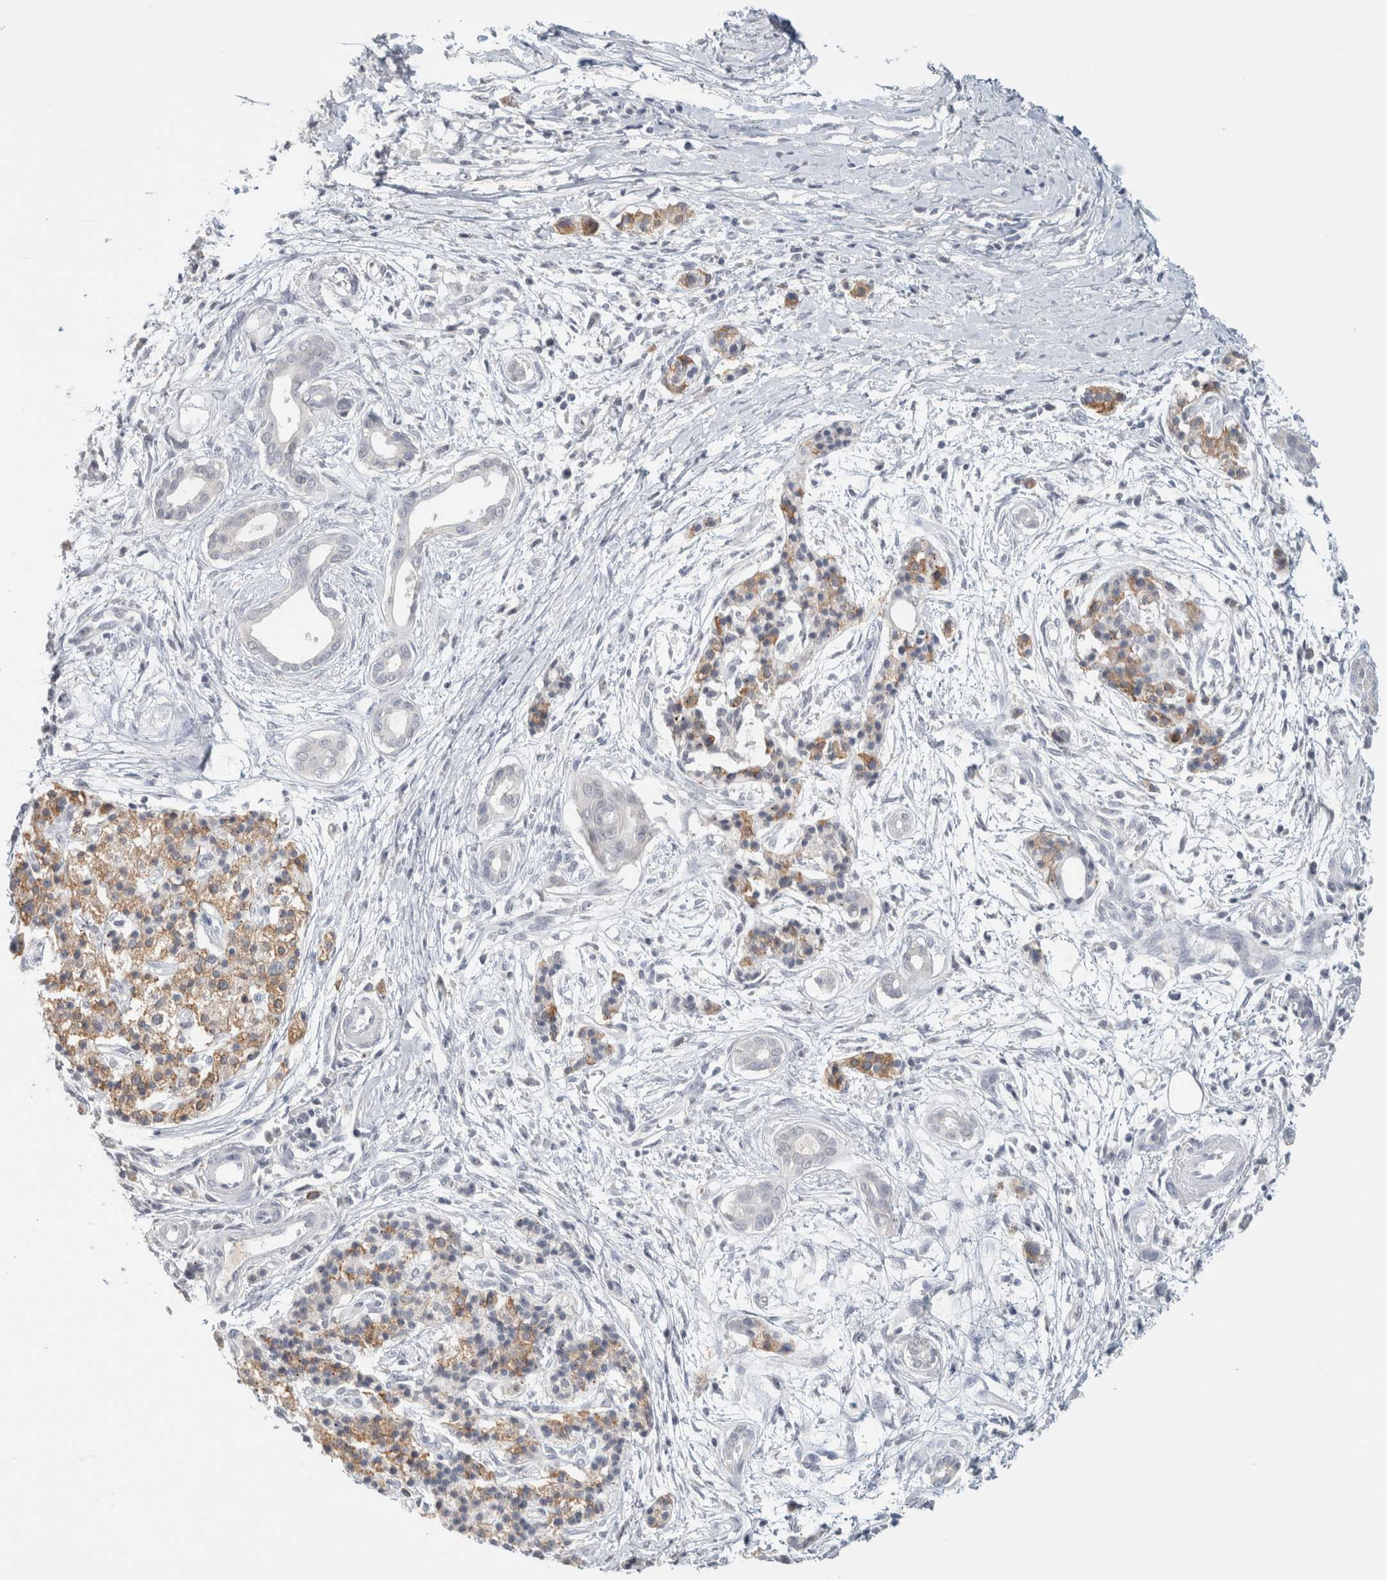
{"staining": {"intensity": "negative", "quantity": "none", "location": "none"}, "tissue": "pancreatic cancer", "cell_type": "Tumor cells", "image_type": "cancer", "snomed": [{"axis": "morphology", "description": "Adenocarcinoma, NOS"}, {"axis": "topography", "description": "Pancreas"}], "caption": "Tumor cells show no significant protein staining in adenocarcinoma (pancreatic).", "gene": "CRAT", "patient": {"sex": "male", "age": 59}}